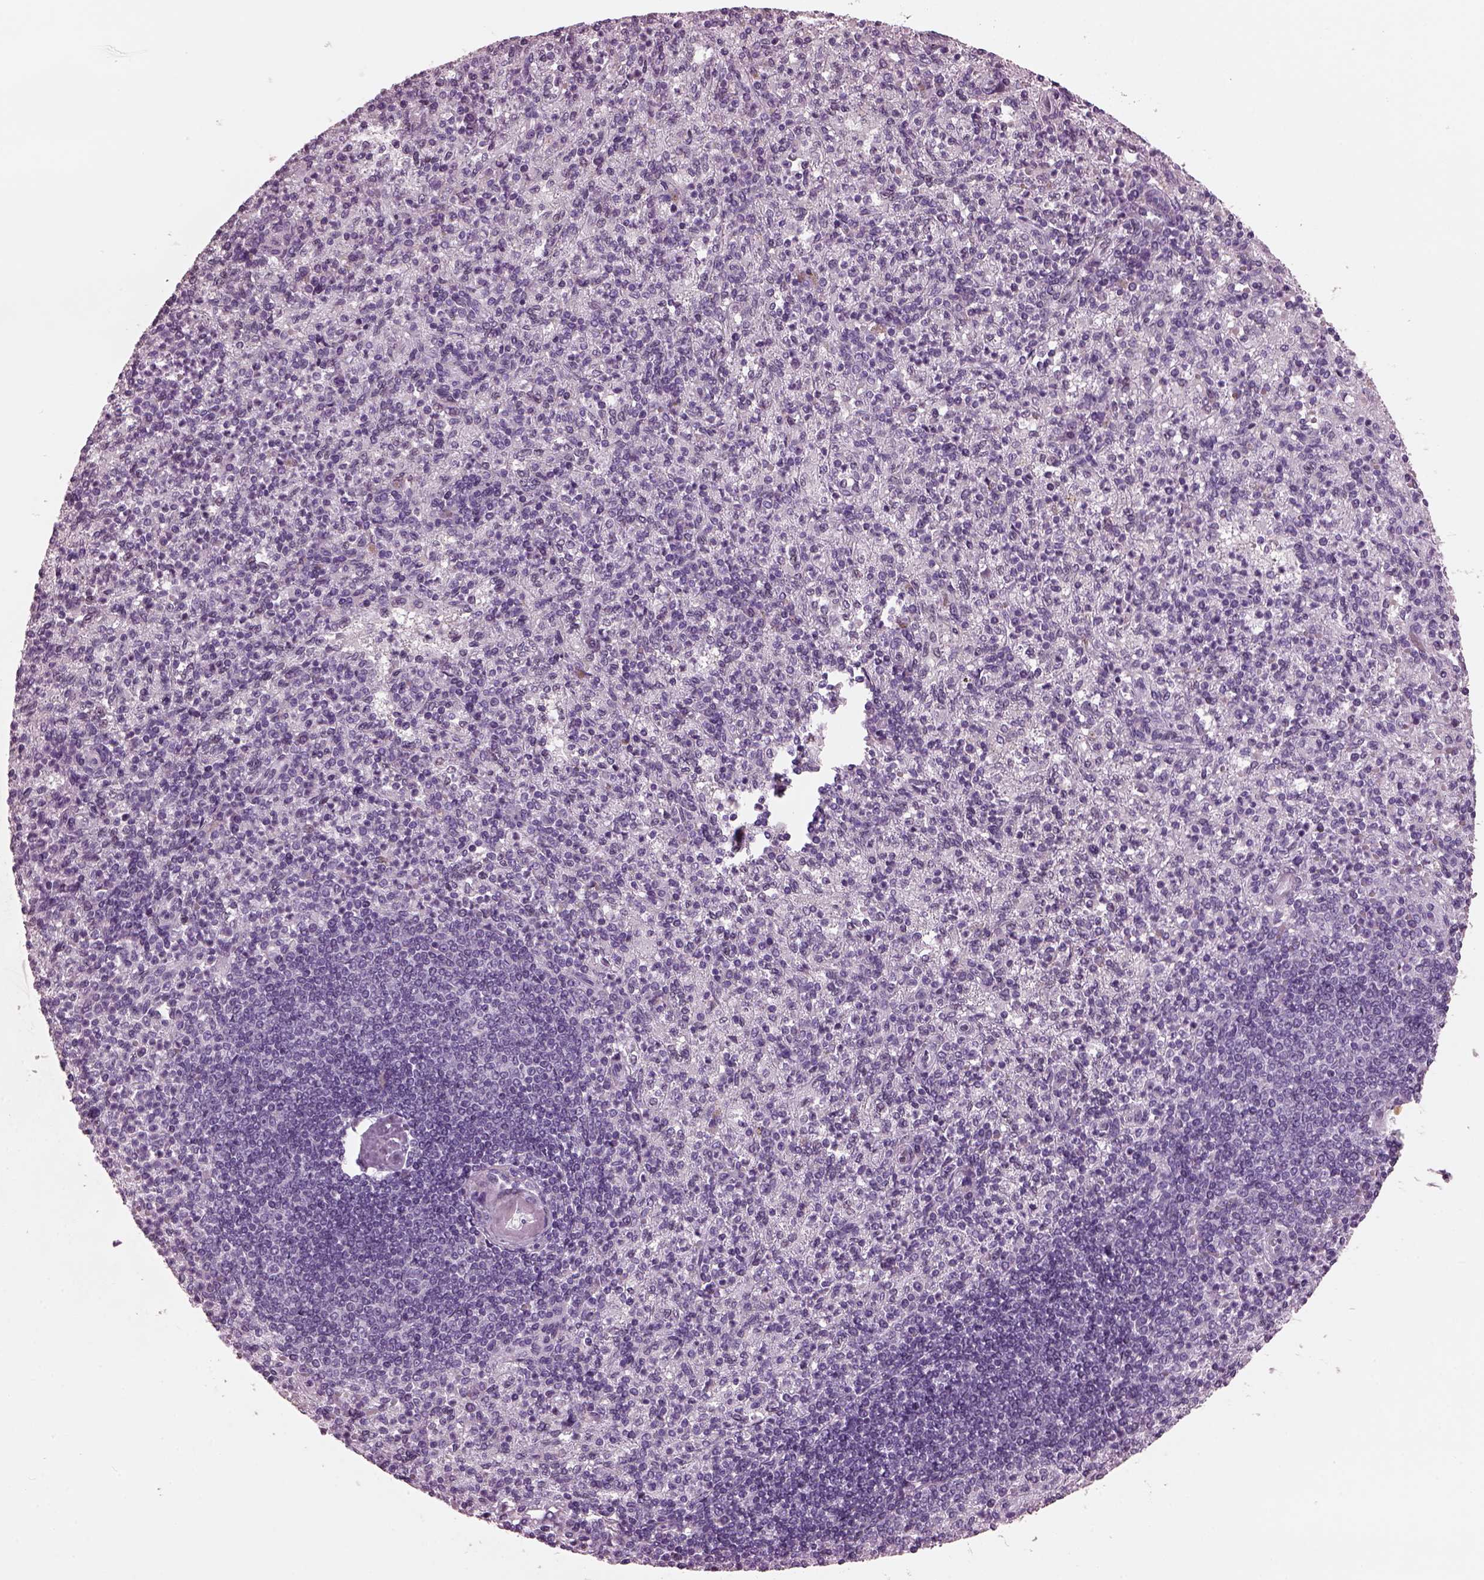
{"staining": {"intensity": "negative", "quantity": "none", "location": "none"}, "tissue": "spleen", "cell_type": "Cells in red pulp", "image_type": "normal", "snomed": [{"axis": "morphology", "description": "Normal tissue, NOS"}, {"axis": "topography", "description": "Spleen"}], "caption": "DAB (3,3'-diaminobenzidine) immunohistochemical staining of normal spleen shows no significant positivity in cells in red pulp.", "gene": "KRTAP3", "patient": {"sex": "female", "age": 74}}